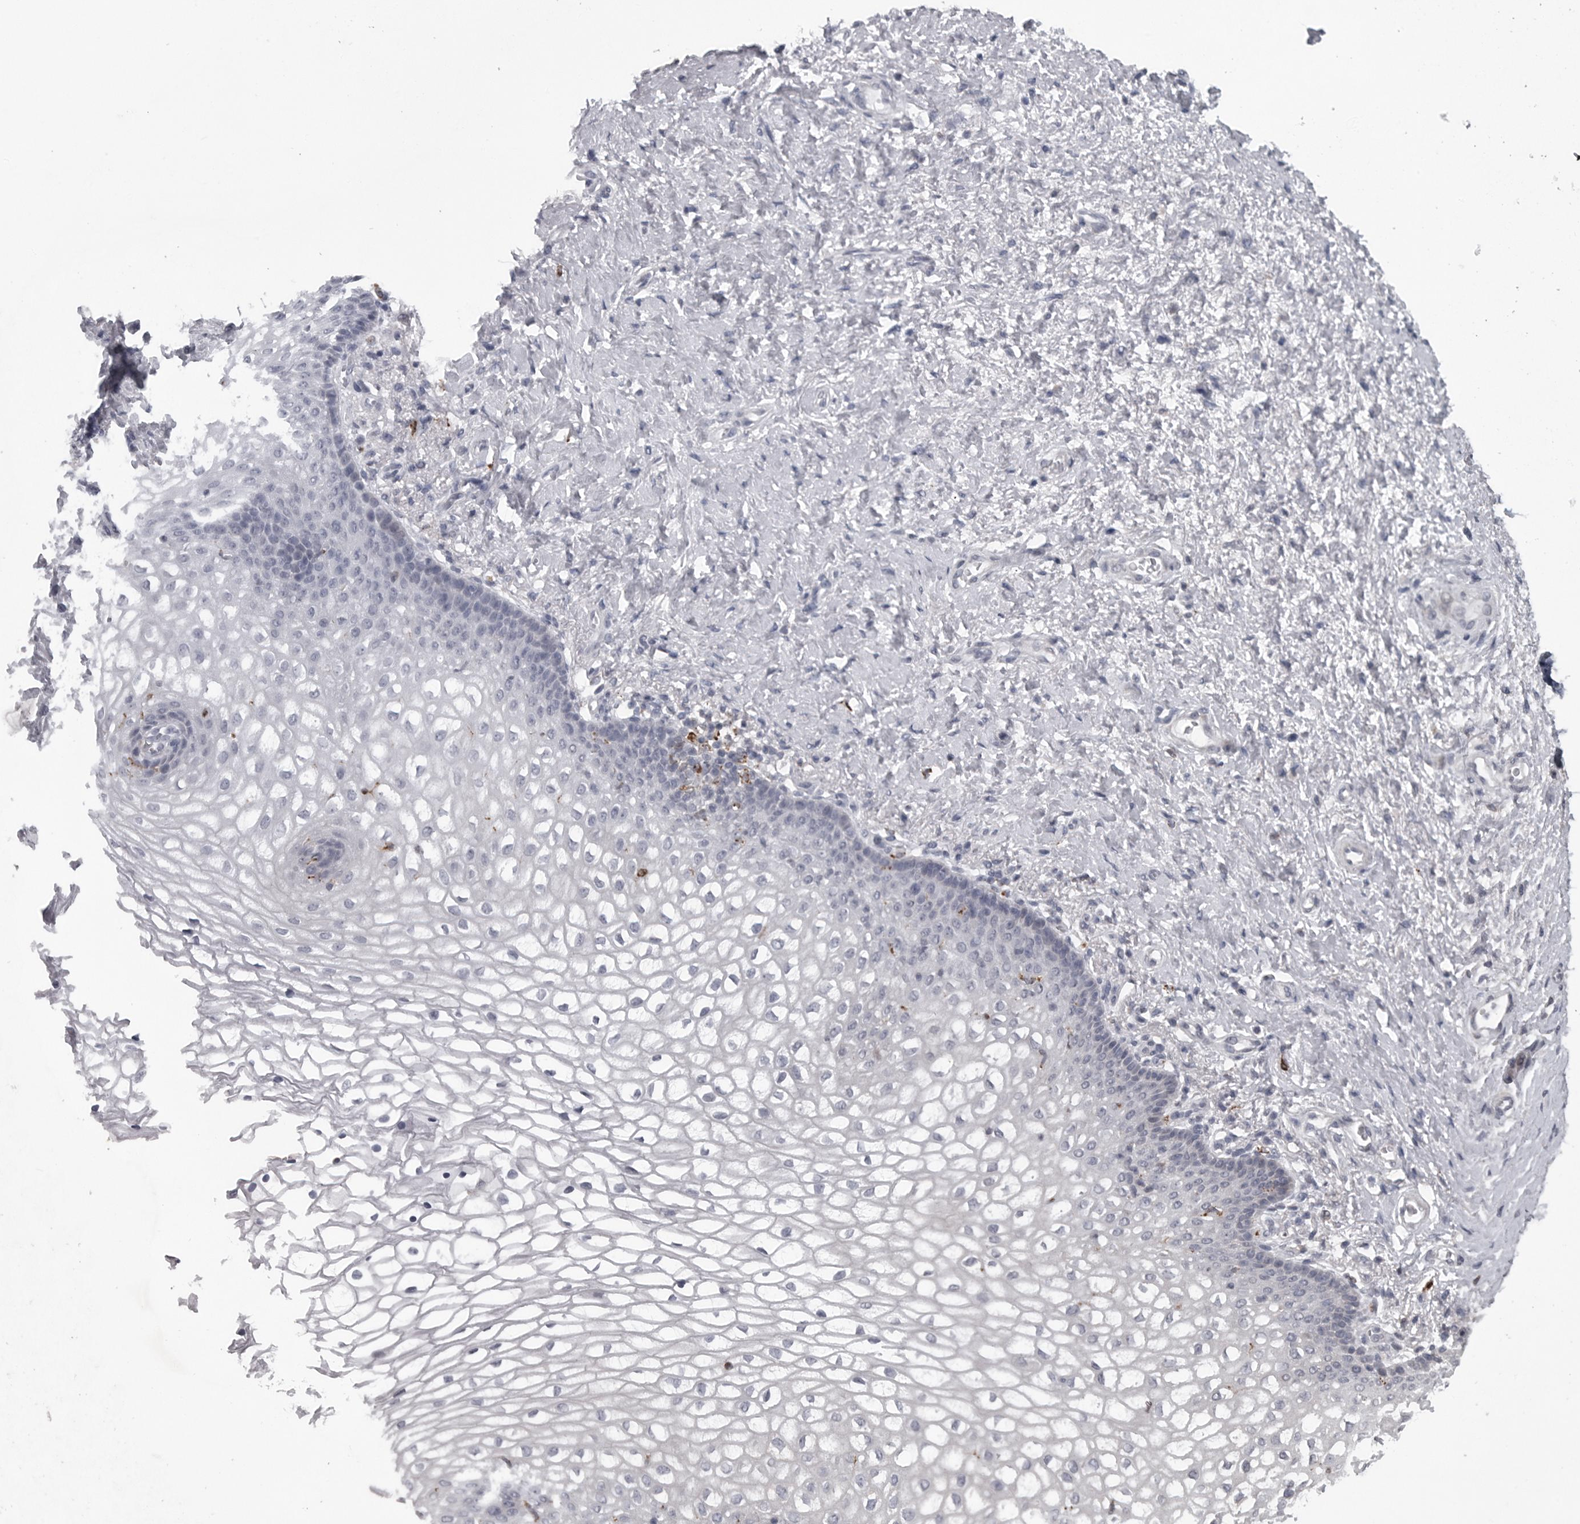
{"staining": {"intensity": "negative", "quantity": "none", "location": "none"}, "tissue": "vagina", "cell_type": "Squamous epithelial cells", "image_type": "normal", "snomed": [{"axis": "morphology", "description": "Normal tissue, NOS"}, {"axis": "topography", "description": "Vagina"}], "caption": "There is no significant expression in squamous epithelial cells of vagina. (Immunohistochemistry, brightfield microscopy, high magnification).", "gene": "LYSMD1", "patient": {"sex": "female", "age": 60}}